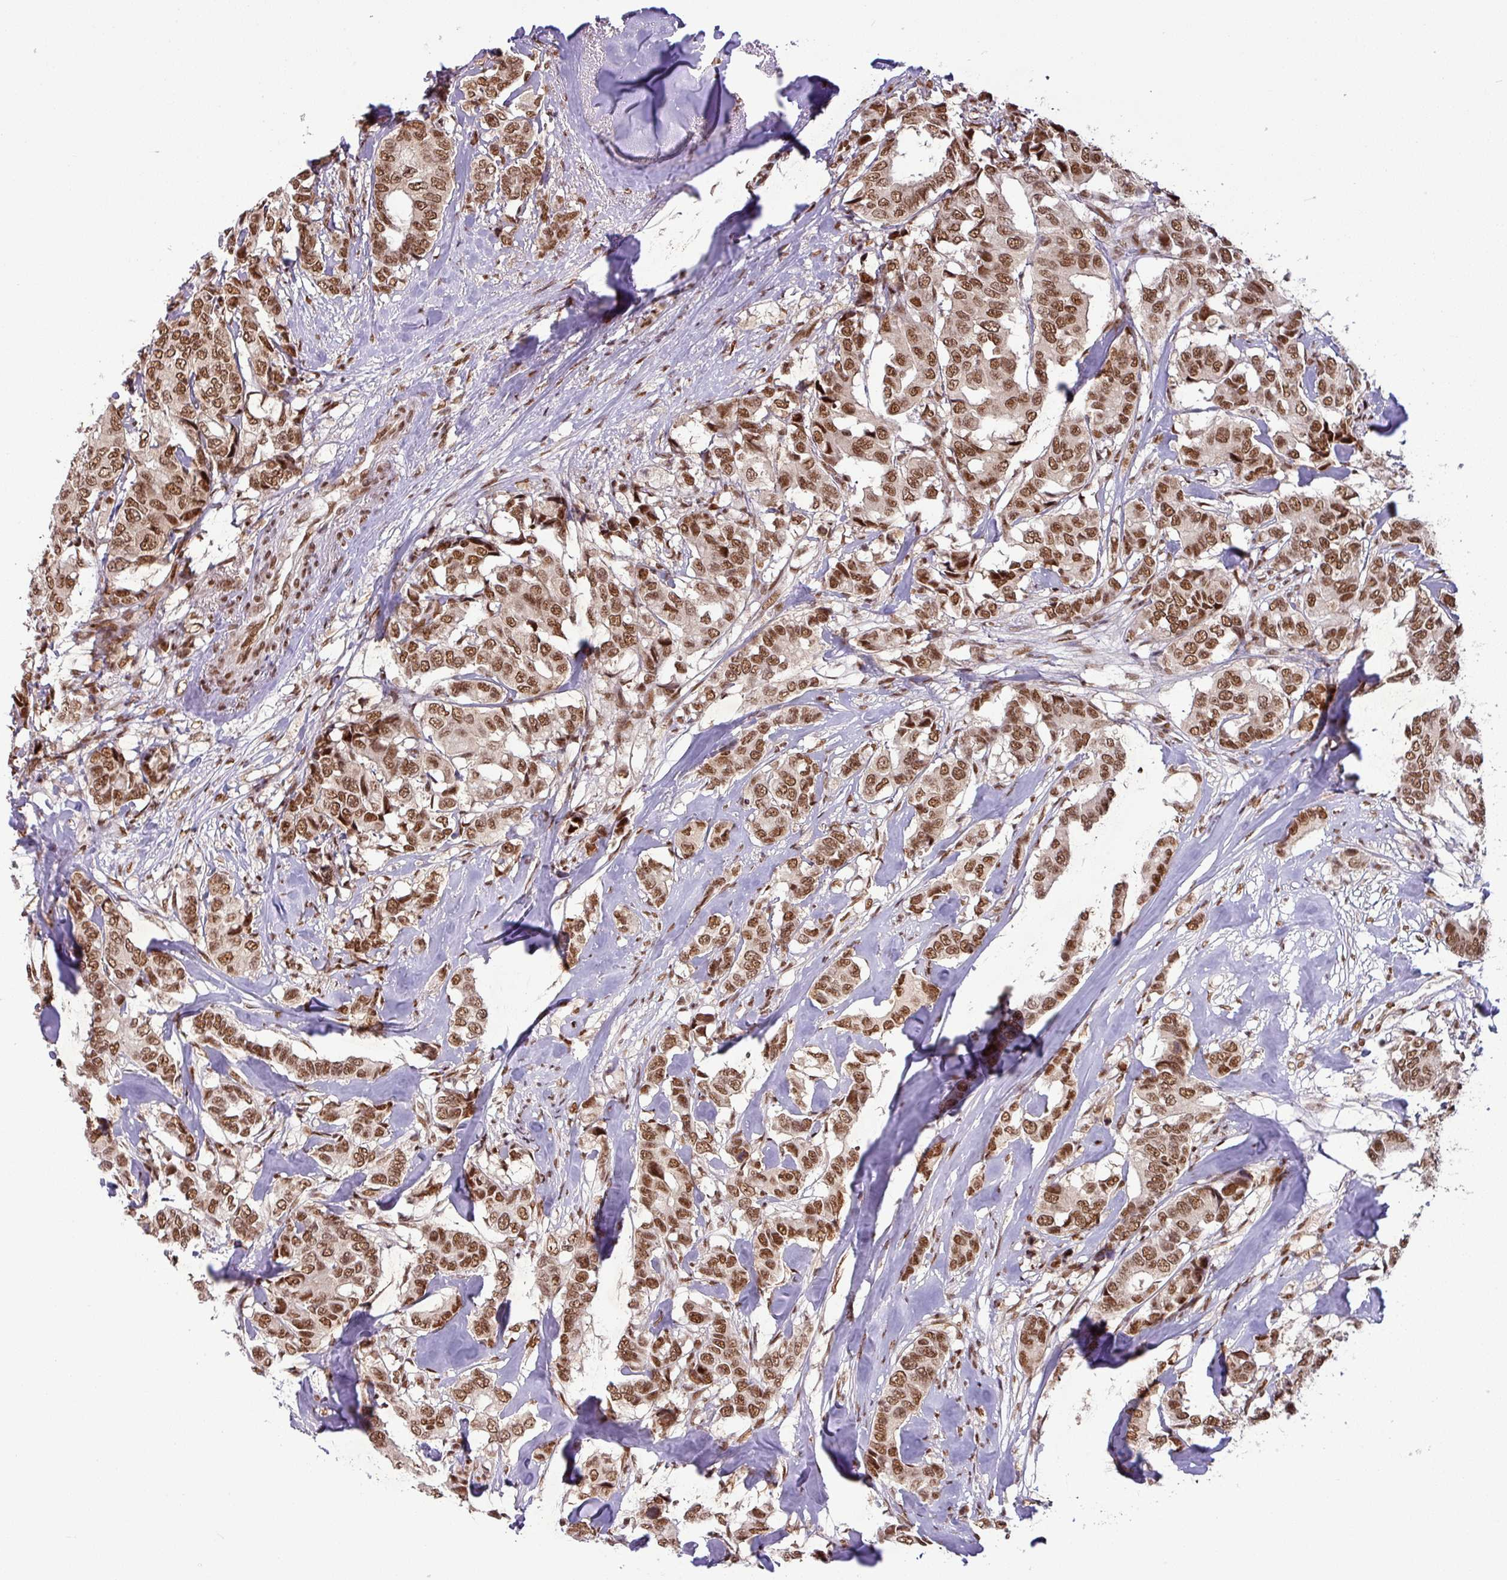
{"staining": {"intensity": "strong", "quantity": ">75%", "location": "nuclear"}, "tissue": "breast cancer", "cell_type": "Tumor cells", "image_type": "cancer", "snomed": [{"axis": "morphology", "description": "Duct carcinoma"}, {"axis": "topography", "description": "Breast"}], "caption": "A high amount of strong nuclear positivity is appreciated in about >75% of tumor cells in breast invasive ductal carcinoma tissue. (IHC, brightfield microscopy, high magnification).", "gene": "SRSF2", "patient": {"sex": "female", "age": 87}}